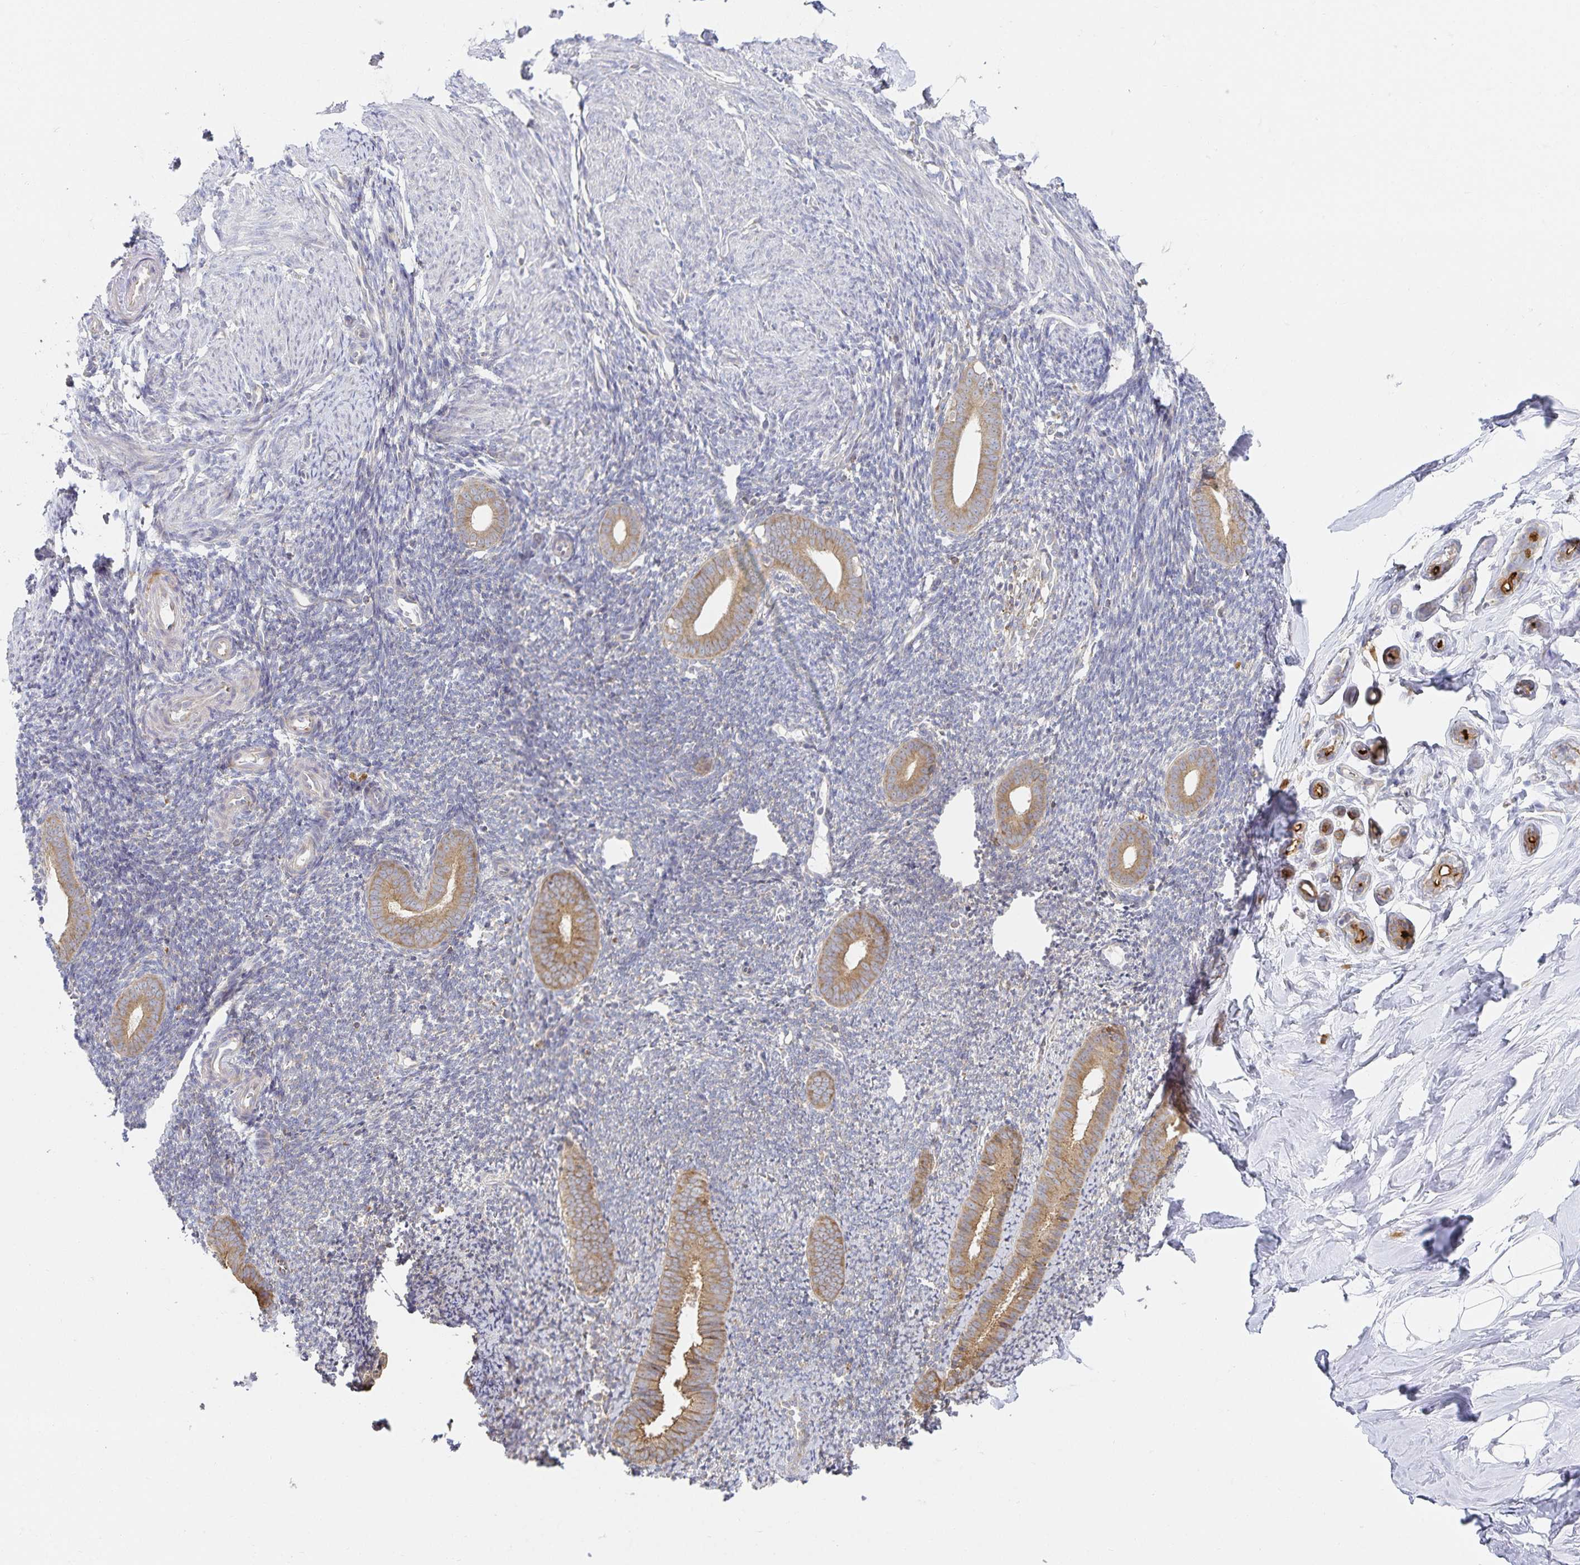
{"staining": {"intensity": "negative", "quantity": "none", "location": "none"}, "tissue": "endometrium", "cell_type": "Cells in endometrial stroma", "image_type": "normal", "snomed": [{"axis": "morphology", "description": "Normal tissue, NOS"}, {"axis": "topography", "description": "Endometrium"}], "caption": "Immunohistochemical staining of normal human endometrium demonstrates no significant staining in cells in endometrial stroma.", "gene": "NOMO1", "patient": {"sex": "female", "age": 39}}